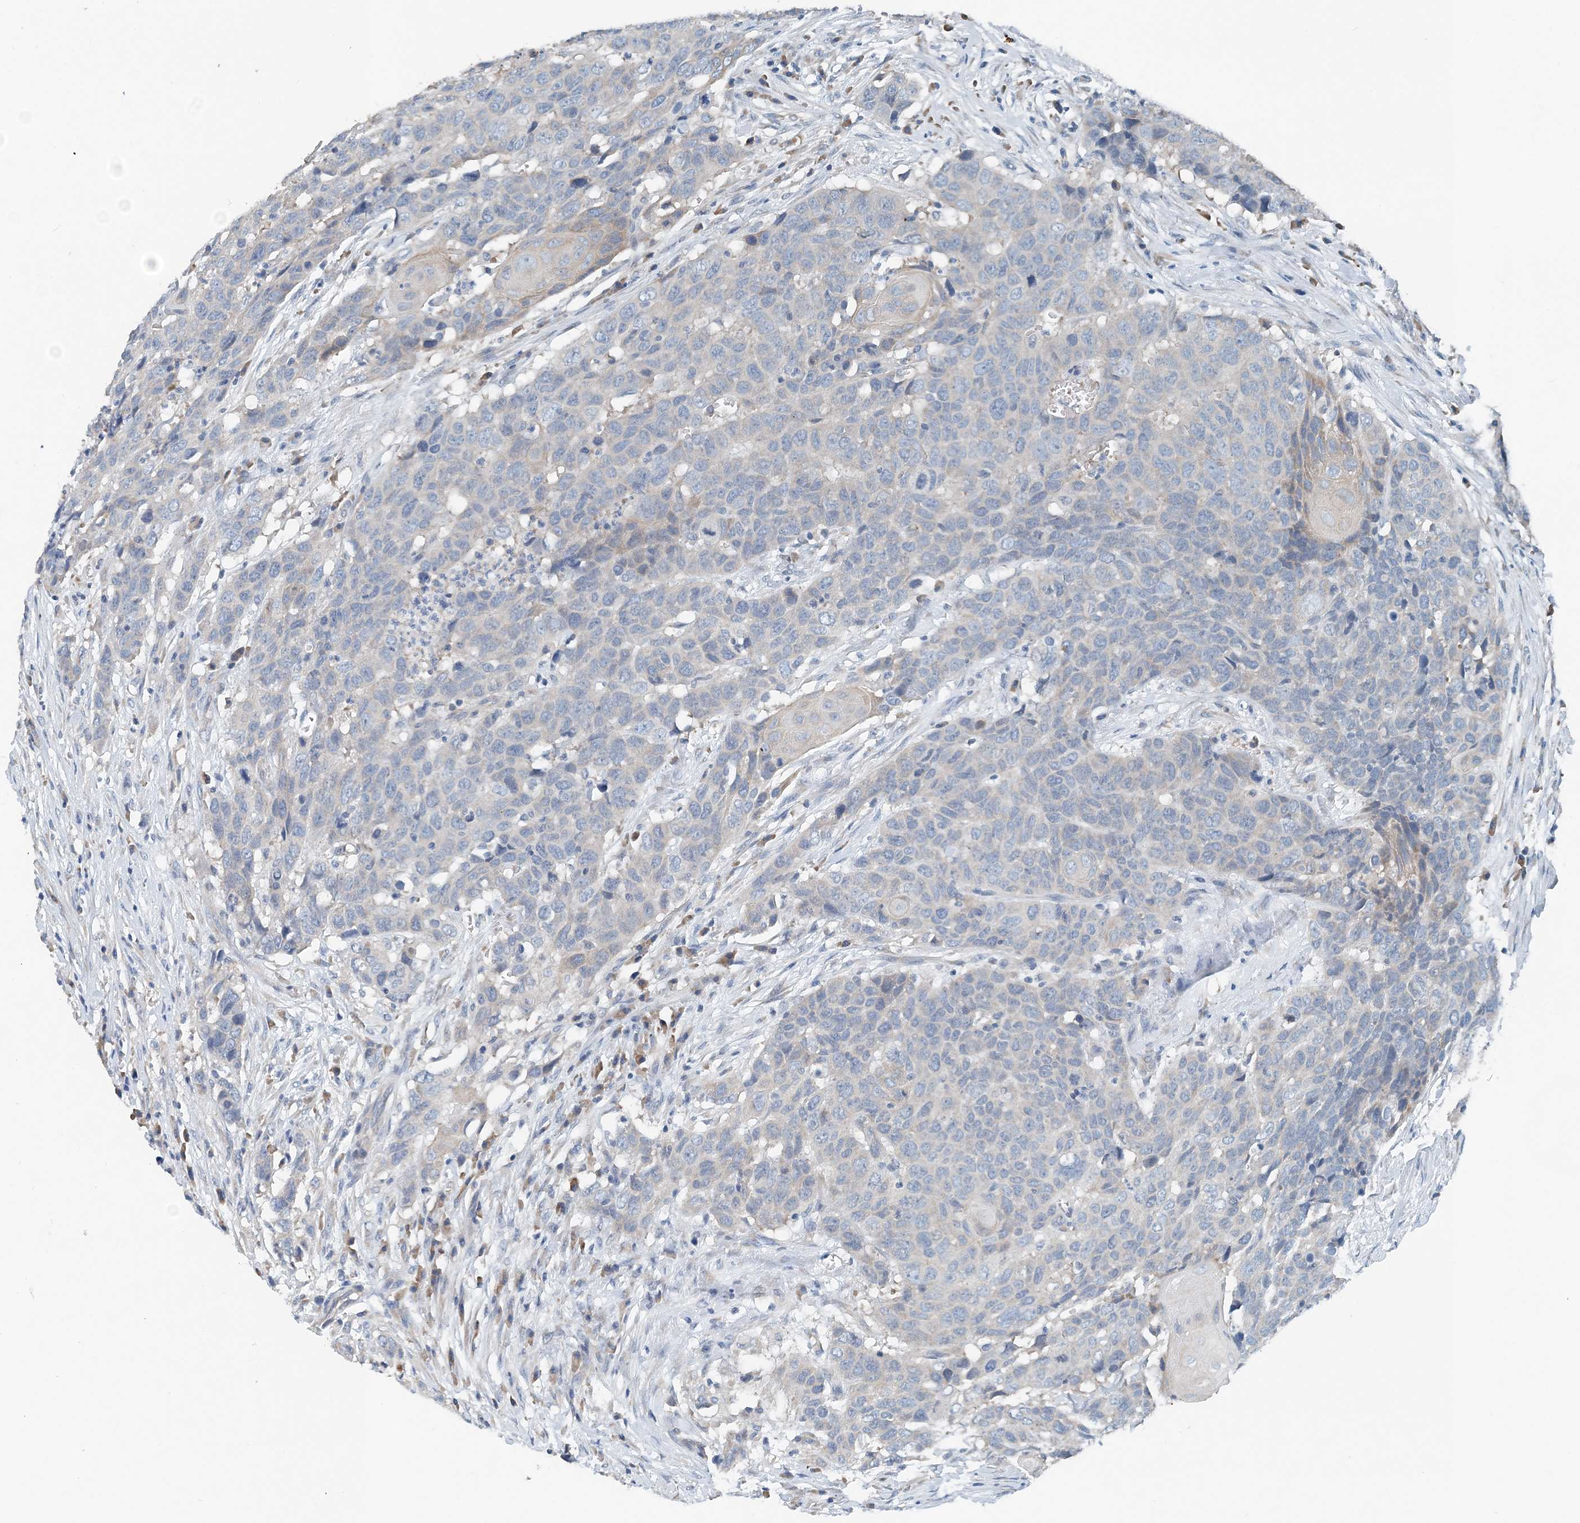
{"staining": {"intensity": "negative", "quantity": "none", "location": "none"}, "tissue": "head and neck cancer", "cell_type": "Tumor cells", "image_type": "cancer", "snomed": [{"axis": "morphology", "description": "Squamous cell carcinoma, NOS"}, {"axis": "topography", "description": "Head-Neck"}], "caption": "Squamous cell carcinoma (head and neck) stained for a protein using IHC exhibits no staining tumor cells.", "gene": "EEF1A2", "patient": {"sex": "male", "age": 66}}